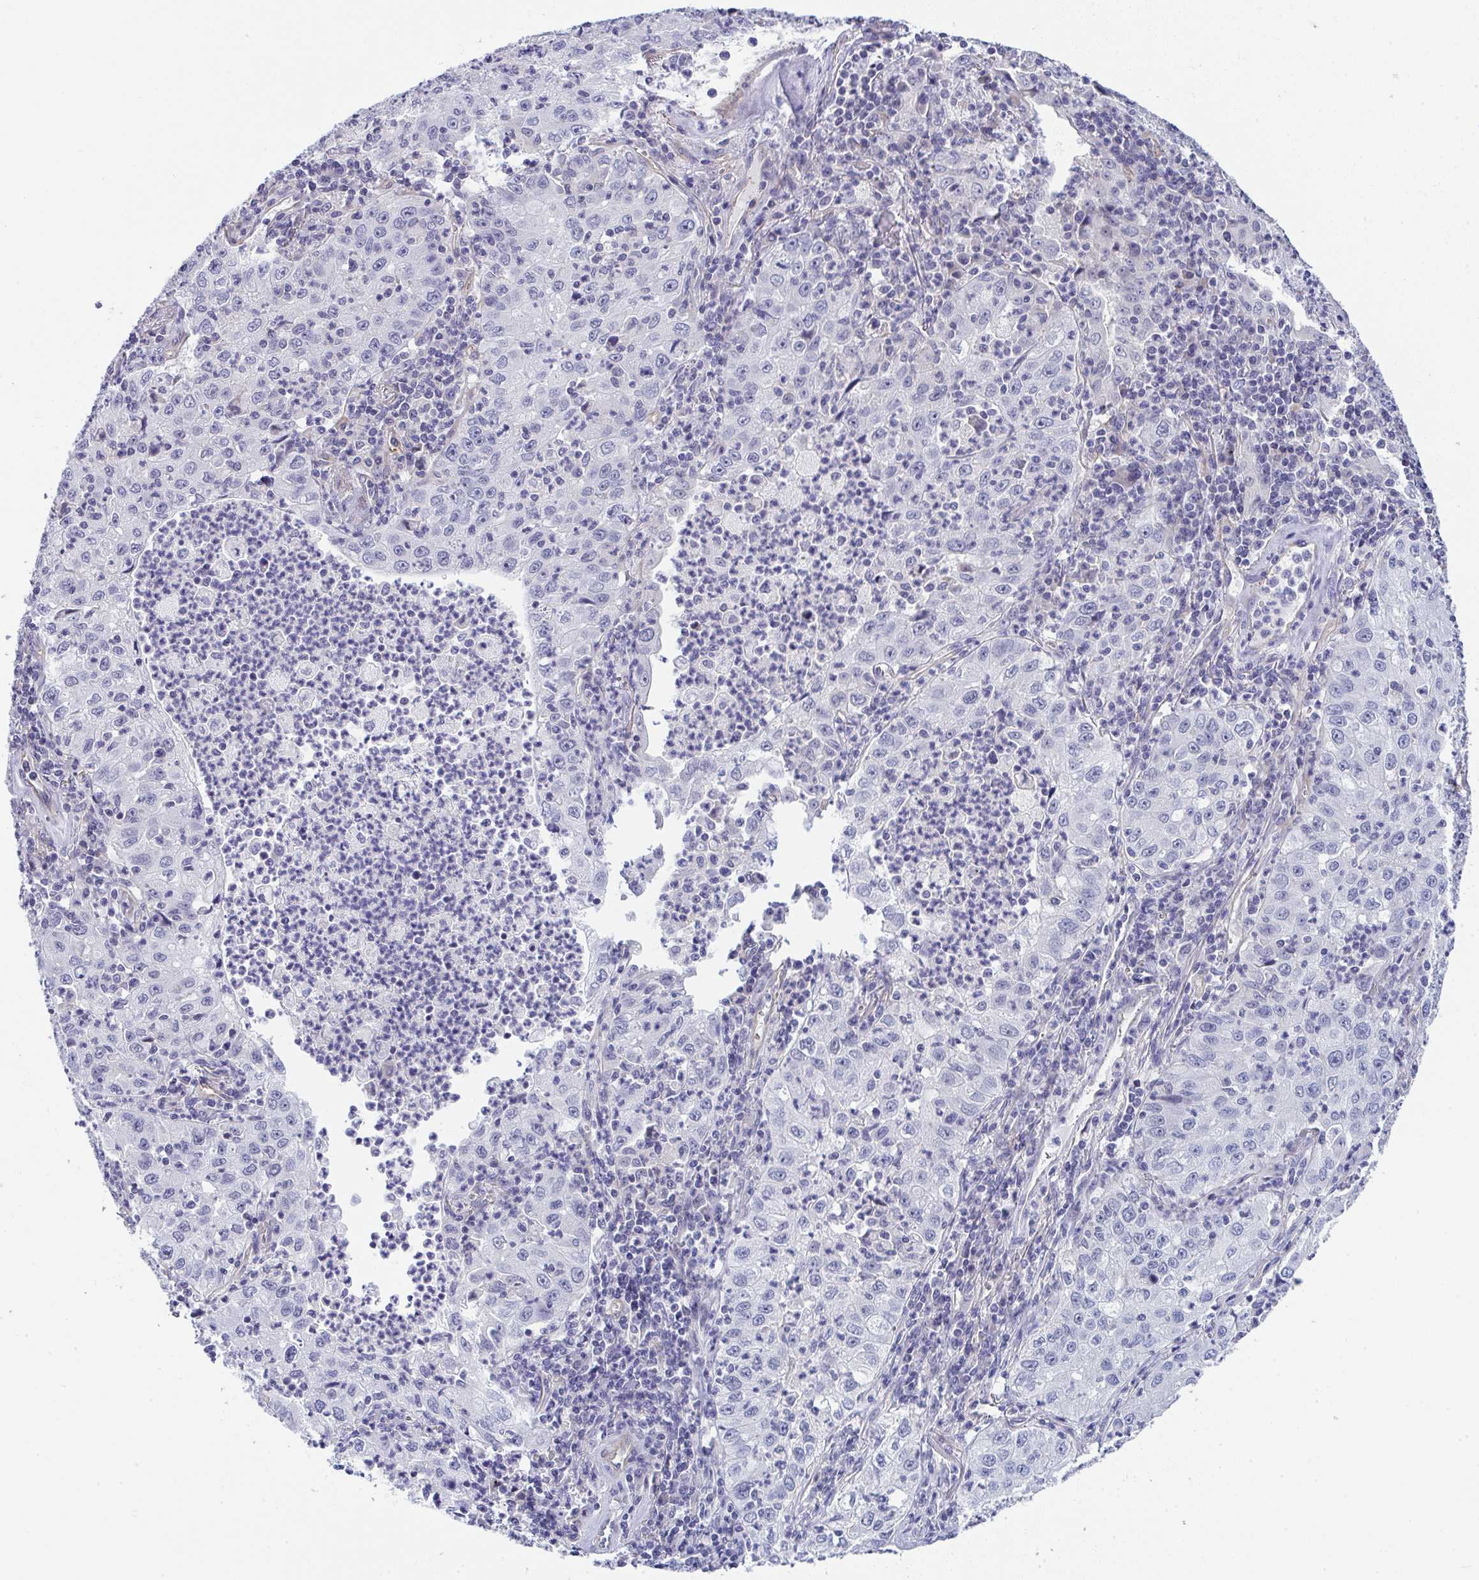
{"staining": {"intensity": "negative", "quantity": "none", "location": "none"}, "tissue": "lung cancer", "cell_type": "Tumor cells", "image_type": "cancer", "snomed": [{"axis": "morphology", "description": "Squamous cell carcinoma, NOS"}, {"axis": "topography", "description": "Lung"}], "caption": "Immunohistochemistry of human lung cancer (squamous cell carcinoma) demonstrates no positivity in tumor cells.", "gene": "MYL12A", "patient": {"sex": "male", "age": 71}}